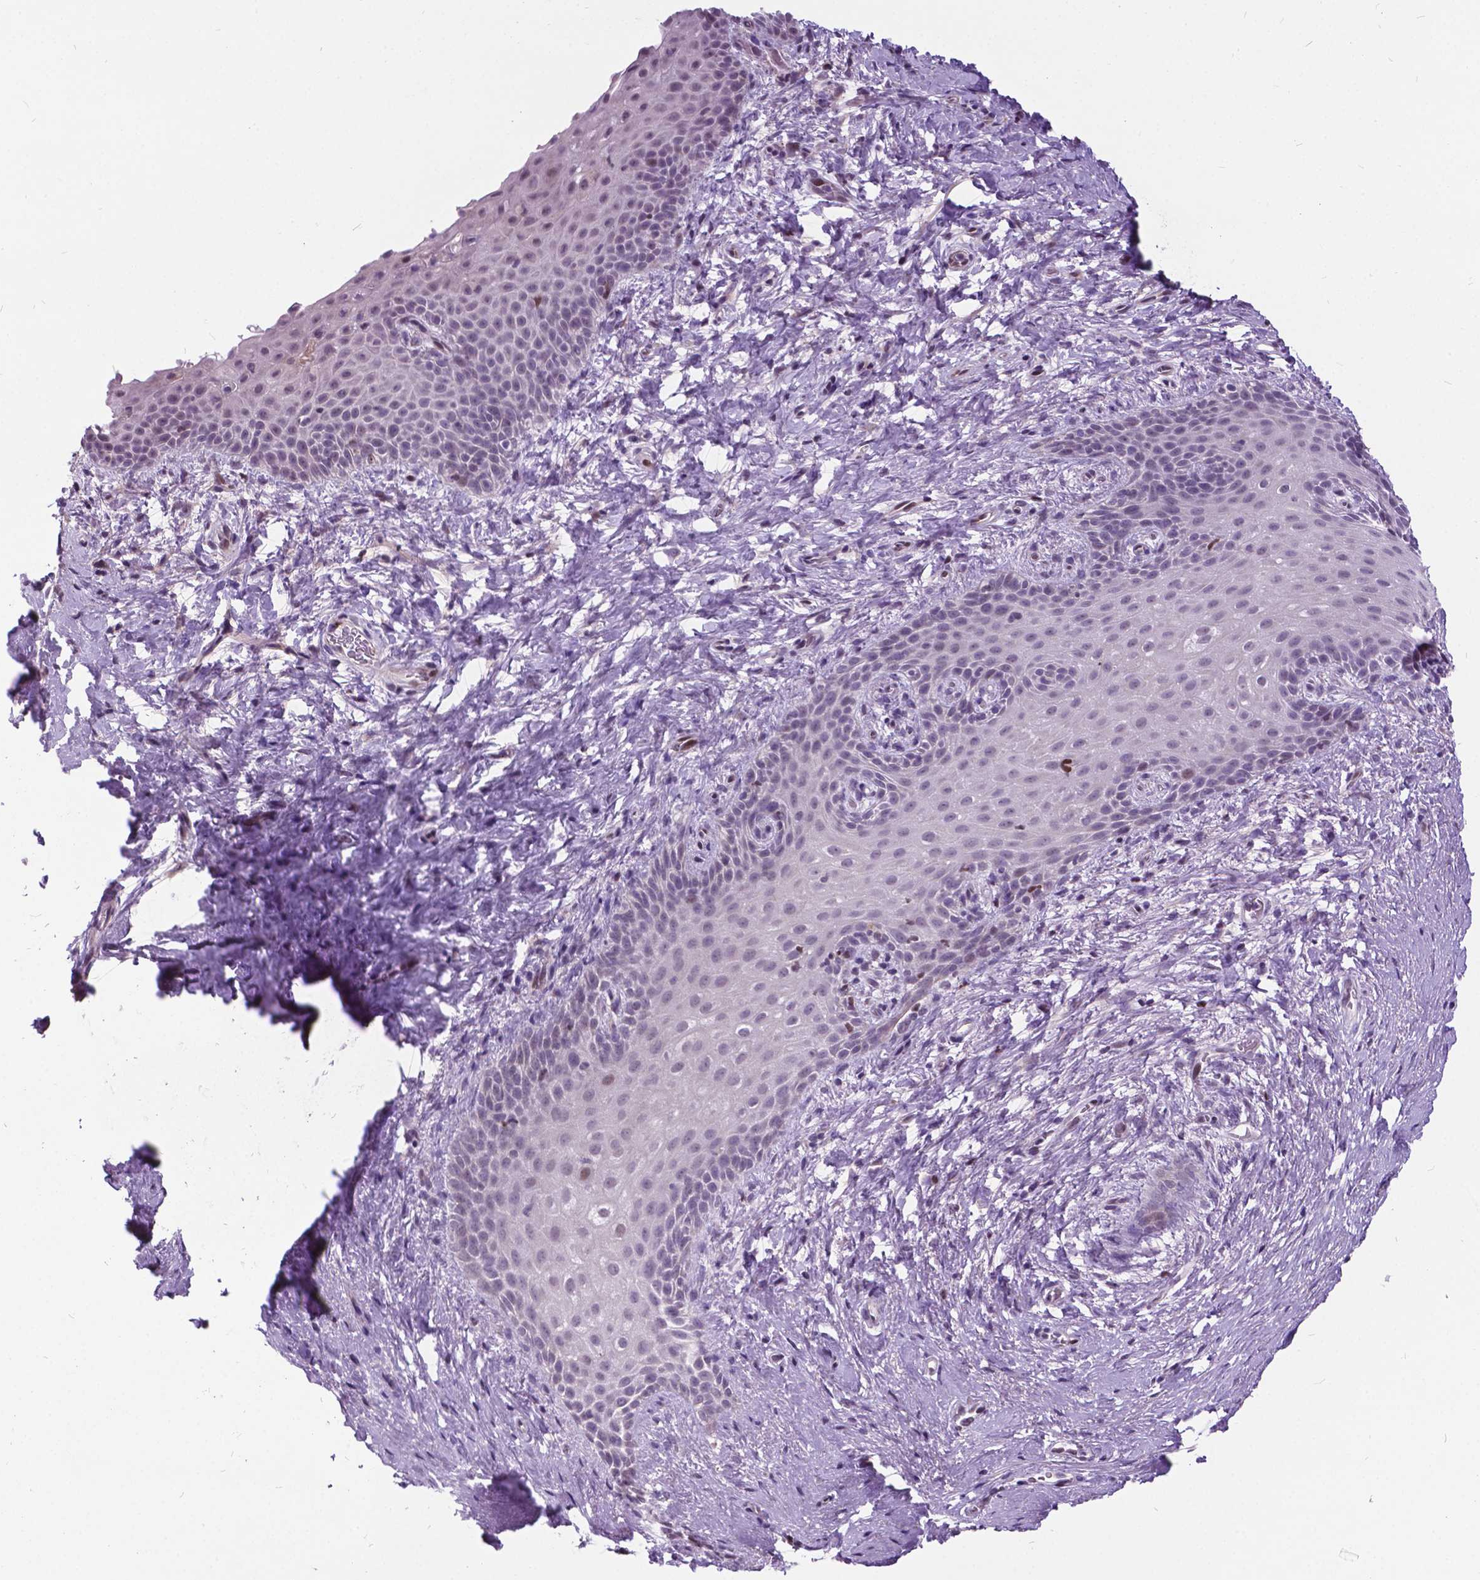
{"staining": {"intensity": "negative", "quantity": "none", "location": "none"}, "tissue": "skin", "cell_type": "Epidermal cells", "image_type": "normal", "snomed": [{"axis": "morphology", "description": "Normal tissue, NOS"}, {"axis": "topography", "description": "Anal"}], "caption": "Immunohistochemical staining of benign human skin reveals no significant expression in epidermal cells.", "gene": "DPF3", "patient": {"sex": "female", "age": 46}}